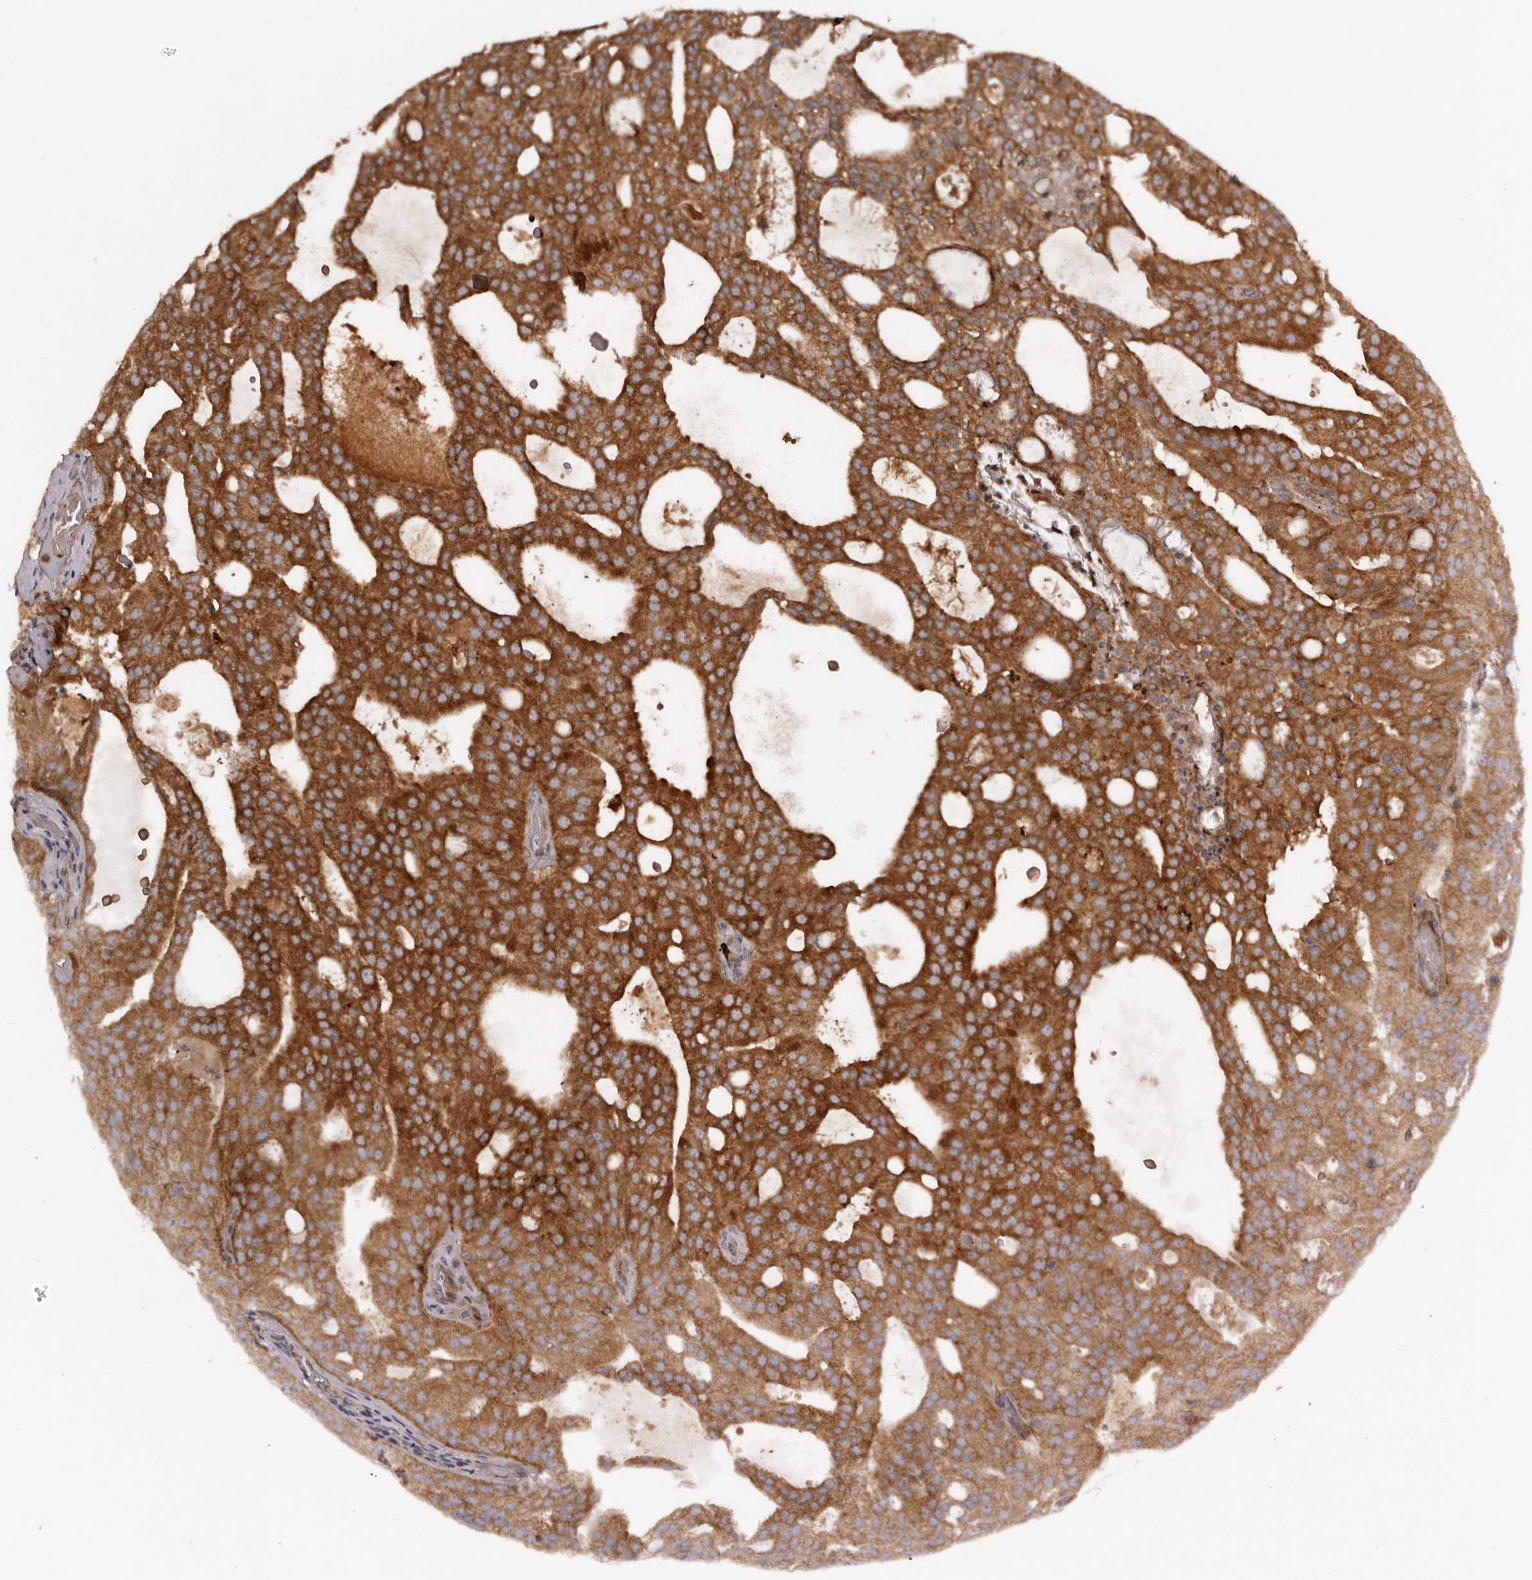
{"staining": {"intensity": "strong", "quantity": ">75%", "location": "cytoplasmic/membranous"}, "tissue": "prostate cancer", "cell_type": "Tumor cells", "image_type": "cancer", "snomed": [{"axis": "morphology", "description": "Adenocarcinoma, Medium grade"}, {"axis": "topography", "description": "Prostate"}], "caption": "Protein expression analysis of prostate medium-grade adenocarcinoma shows strong cytoplasmic/membranous staining in approximately >75% of tumor cells.", "gene": "GOT1L1", "patient": {"sex": "male", "age": 88}}